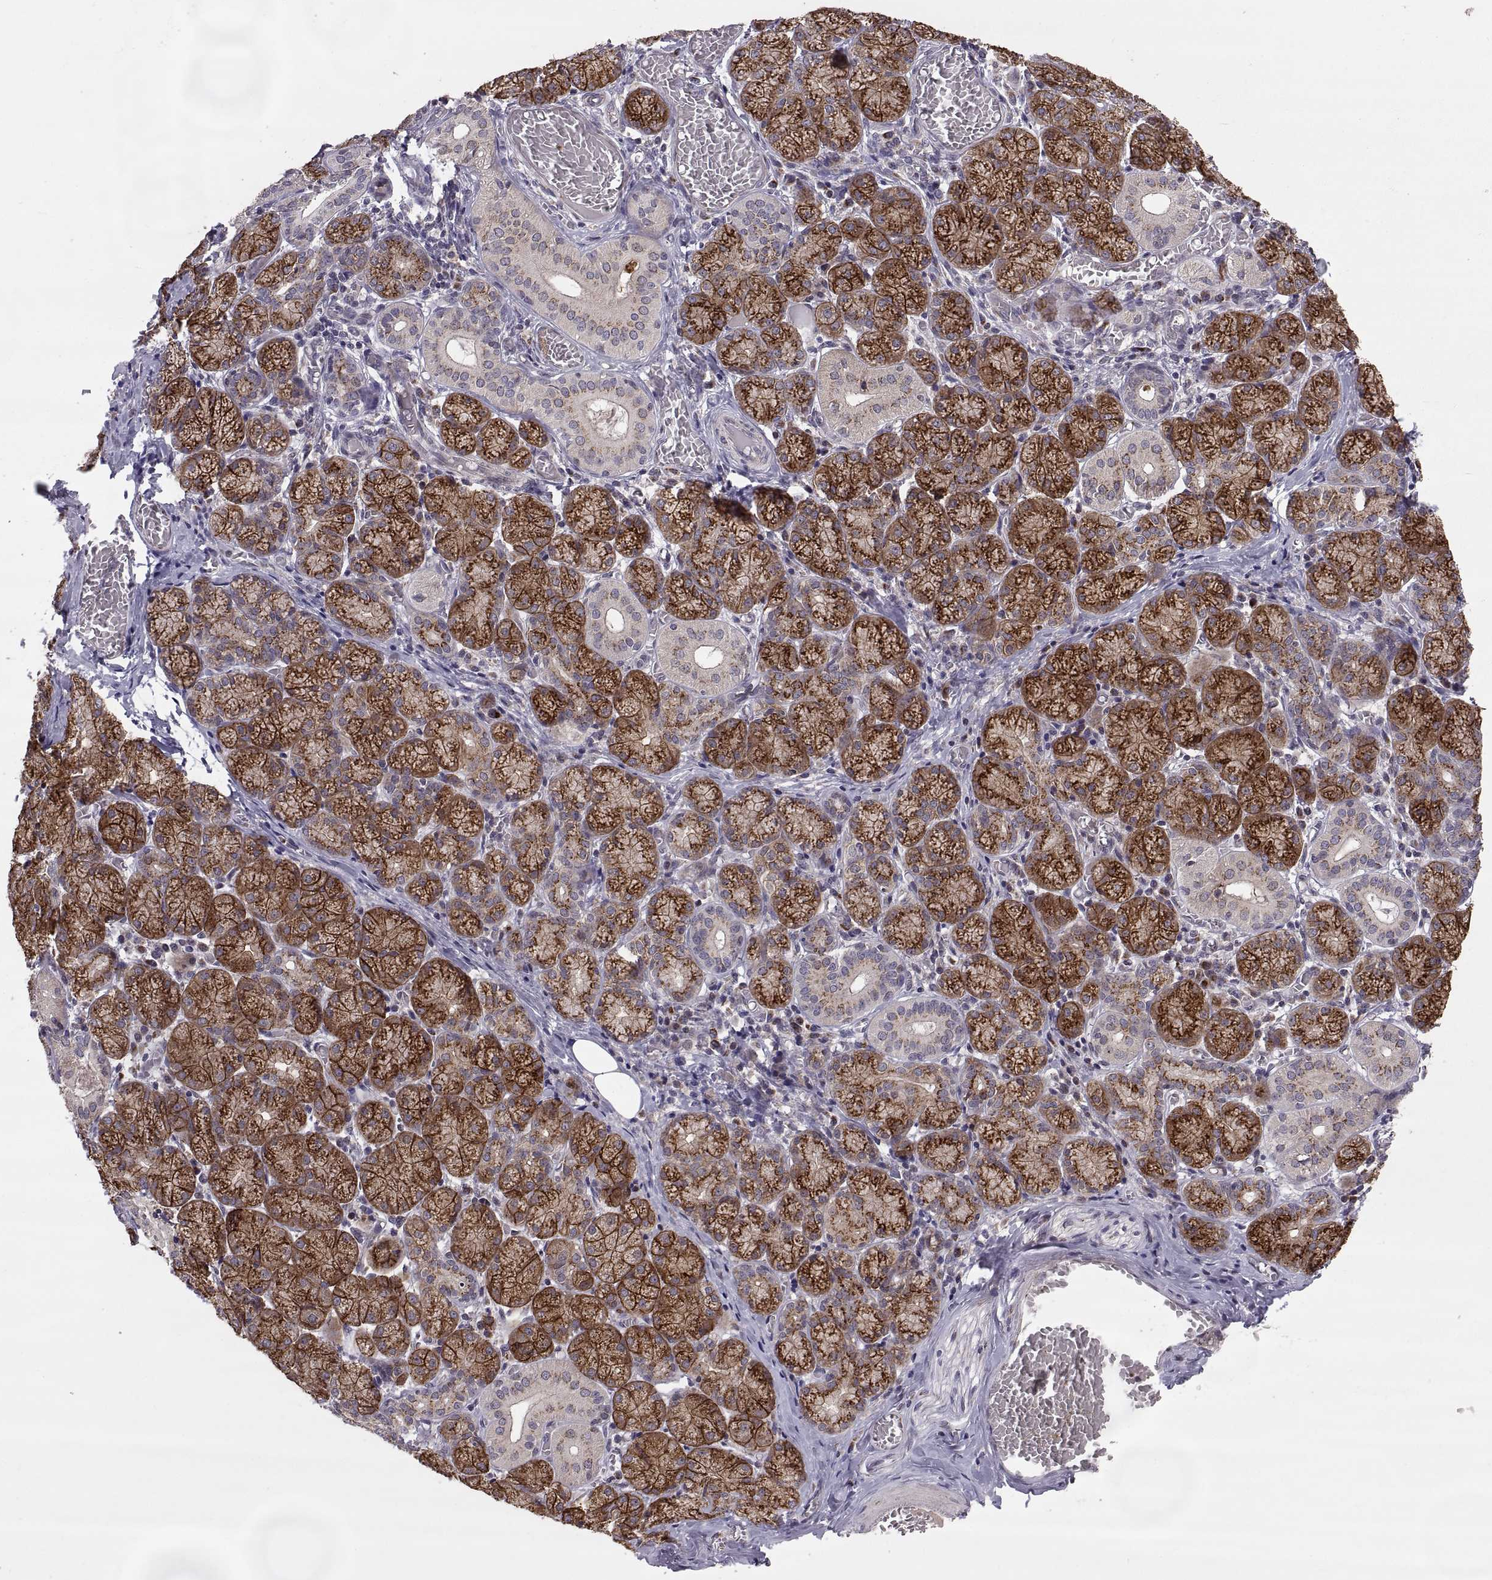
{"staining": {"intensity": "strong", "quantity": ">75%", "location": "cytoplasmic/membranous"}, "tissue": "salivary gland", "cell_type": "Glandular cells", "image_type": "normal", "snomed": [{"axis": "morphology", "description": "Normal tissue, NOS"}, {"axis": "topography", "description": "Salivary gland"}, {"axis": "topography", "description": "Peripheral nerve tissue"}], "caption": "Salivary gland stained with immunohistochemistry exhibits strong cytoplasmic/membranous positivity in about >75% of glandular cells.", "gene": "TESC", "patient": {"sex": "female", "age": 24}}